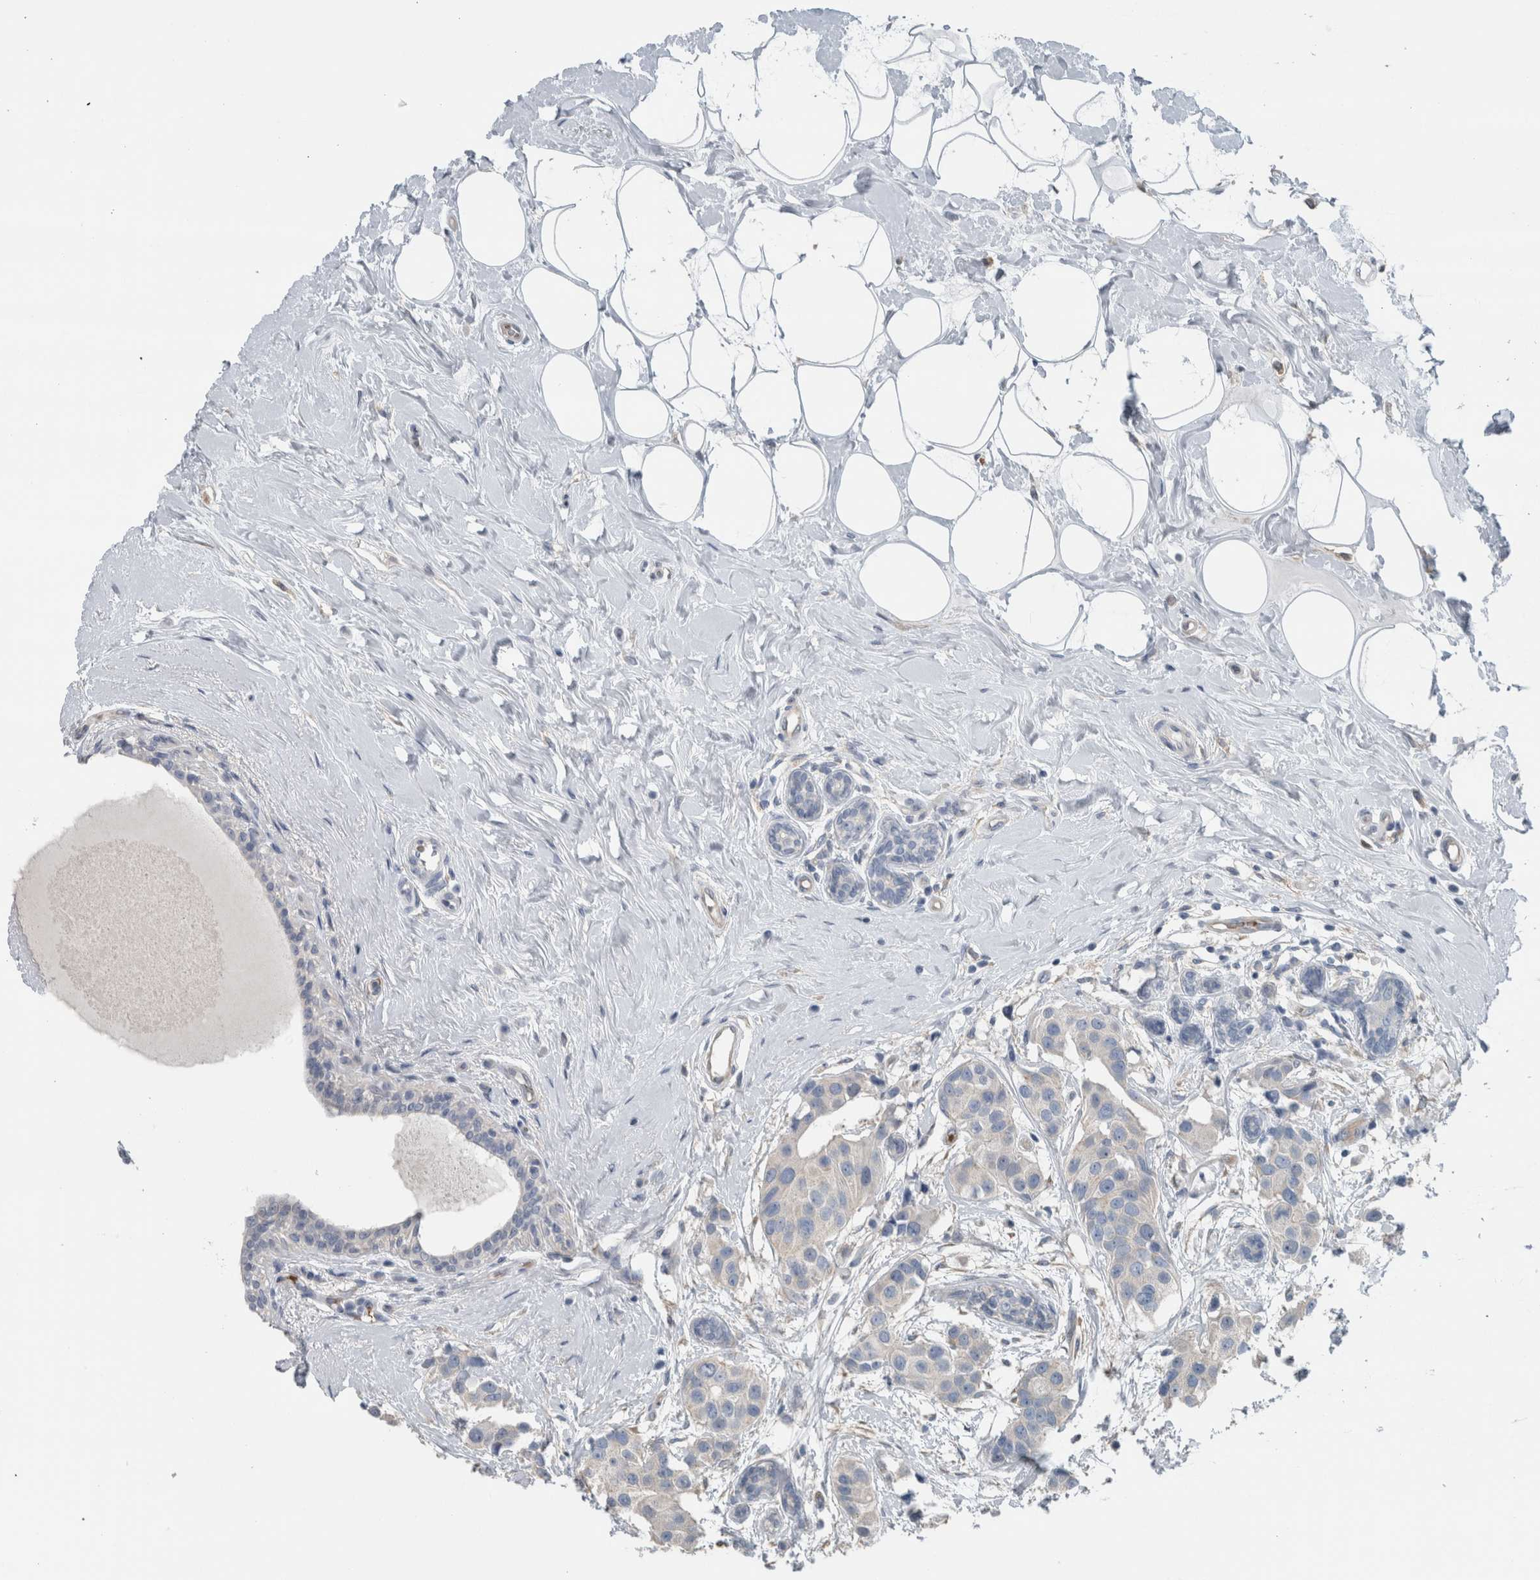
{"staining": {"intensity": "negative", "quantity": "none", "location": "none"}, "tissue": "breast cancer", "cell_type": "Tumor cells", "image_type": "cancer", "snomed": [{"axis": "morphology", "description": "Normal tissue, NOS"}, {"axis": "morphology", "description": "Duct carcinoma"}, {"axis": "topography", "description": "Breast"}], "caption": "Tumor cells are negative for protein expression in human breast infiltrating ductal carcinoma.", "gene": "SH3GL2", "patient": {"sex": "female", "age": 39}}